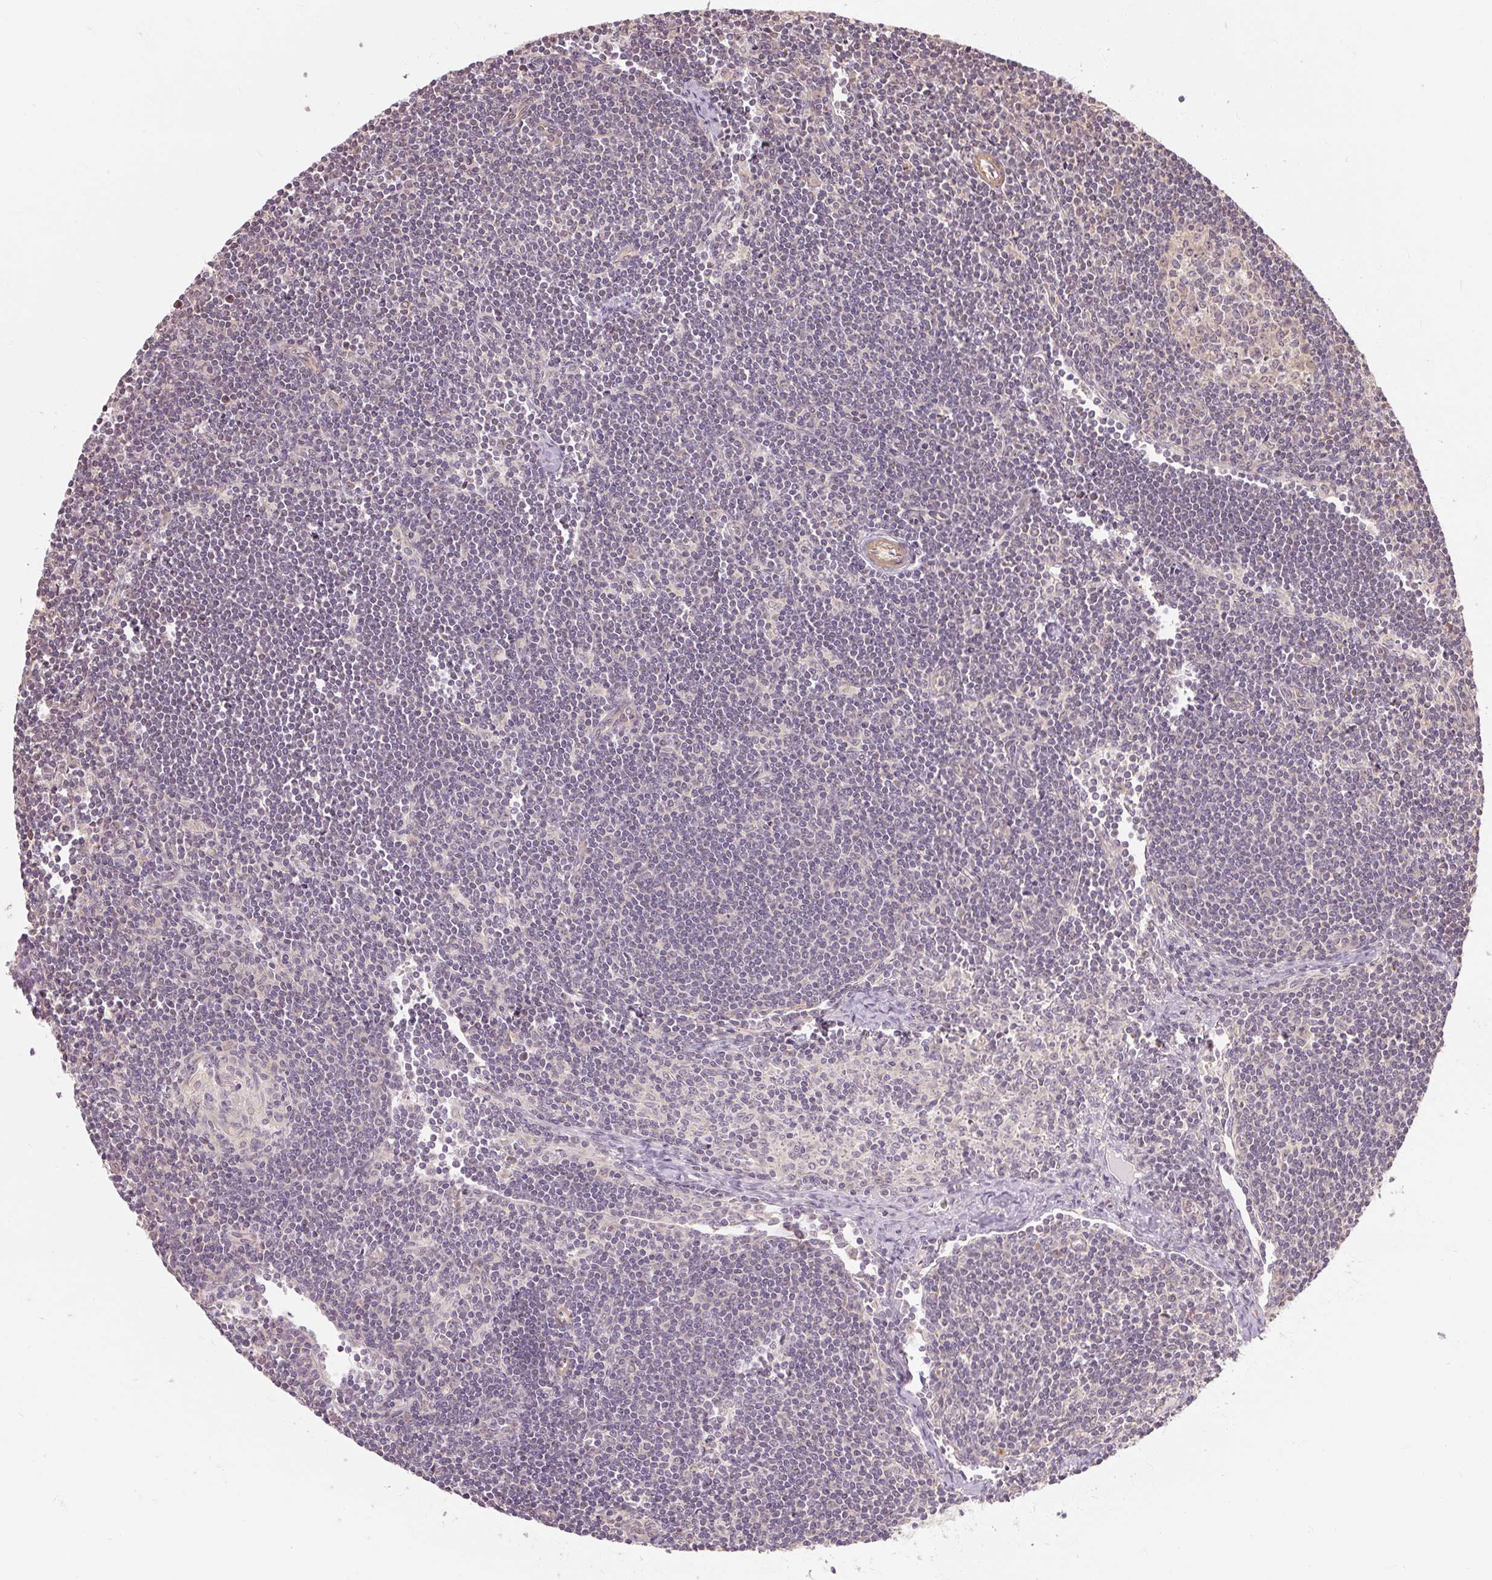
{"staining": {"intensity": "negative", "quantity": "none", "location": "none"}, "tissue": "lymph node", "cell_type": "Germinal center cells", "image_type": "normal", "snomed": [{"axis": "morphology", "description": "Normal tissue, NOS"}, {"axis": "topography", "description": "Lymph node"}], "caption": "Human lymph node stained for a protein using IHC displays no positivity in germinal center cells.", "gene": "RB1CC1", "patient": {"sex": "female", "age": 29}}